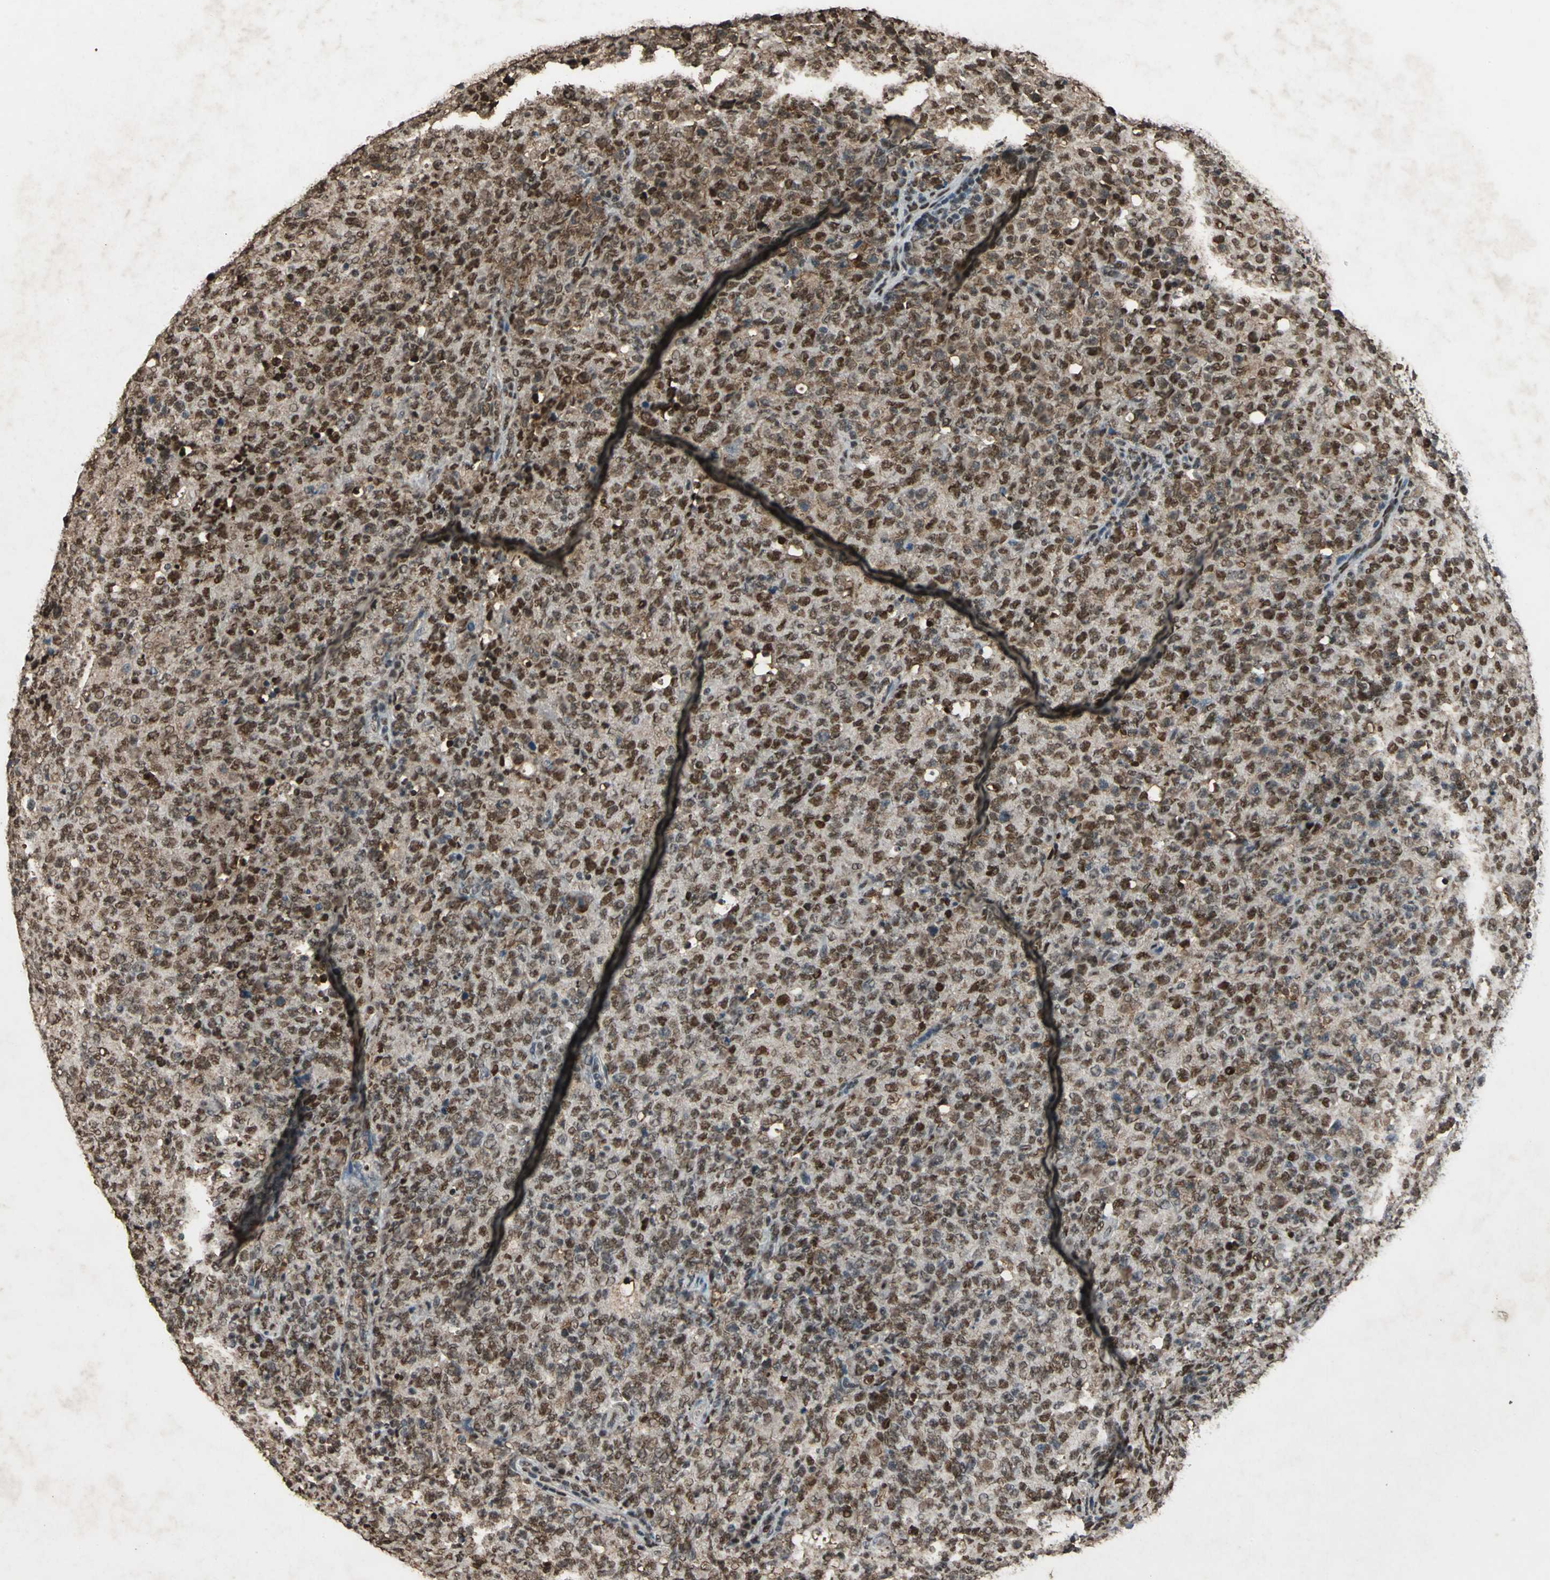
{"staining": {"intensity": "moderate", "quantity": ">75%", "location": "cytoplasmic/membranous,nuclear"}, "tissue": "lymphoma", "cell_type": "Tumor cells", "image_type": "cancer", "snomed": [{"axis": "morphology", "description": "Malignant lymphoma, non-Hodgkin's type, High grade"}, {"axis": "topography", "description": "Tonsil"}], "caption": "Malignant lymphoma, non-Hodgkin's type (high-grade) was stained to show a protein in brown. There is medium levels of moderate cytoplasmic/membranous and nuclear positivity in about >75% of tumor cells. Nuclei are stained in blue.", "gene": "ANP32A", "patient": {"sex": "female", "age": 36}}